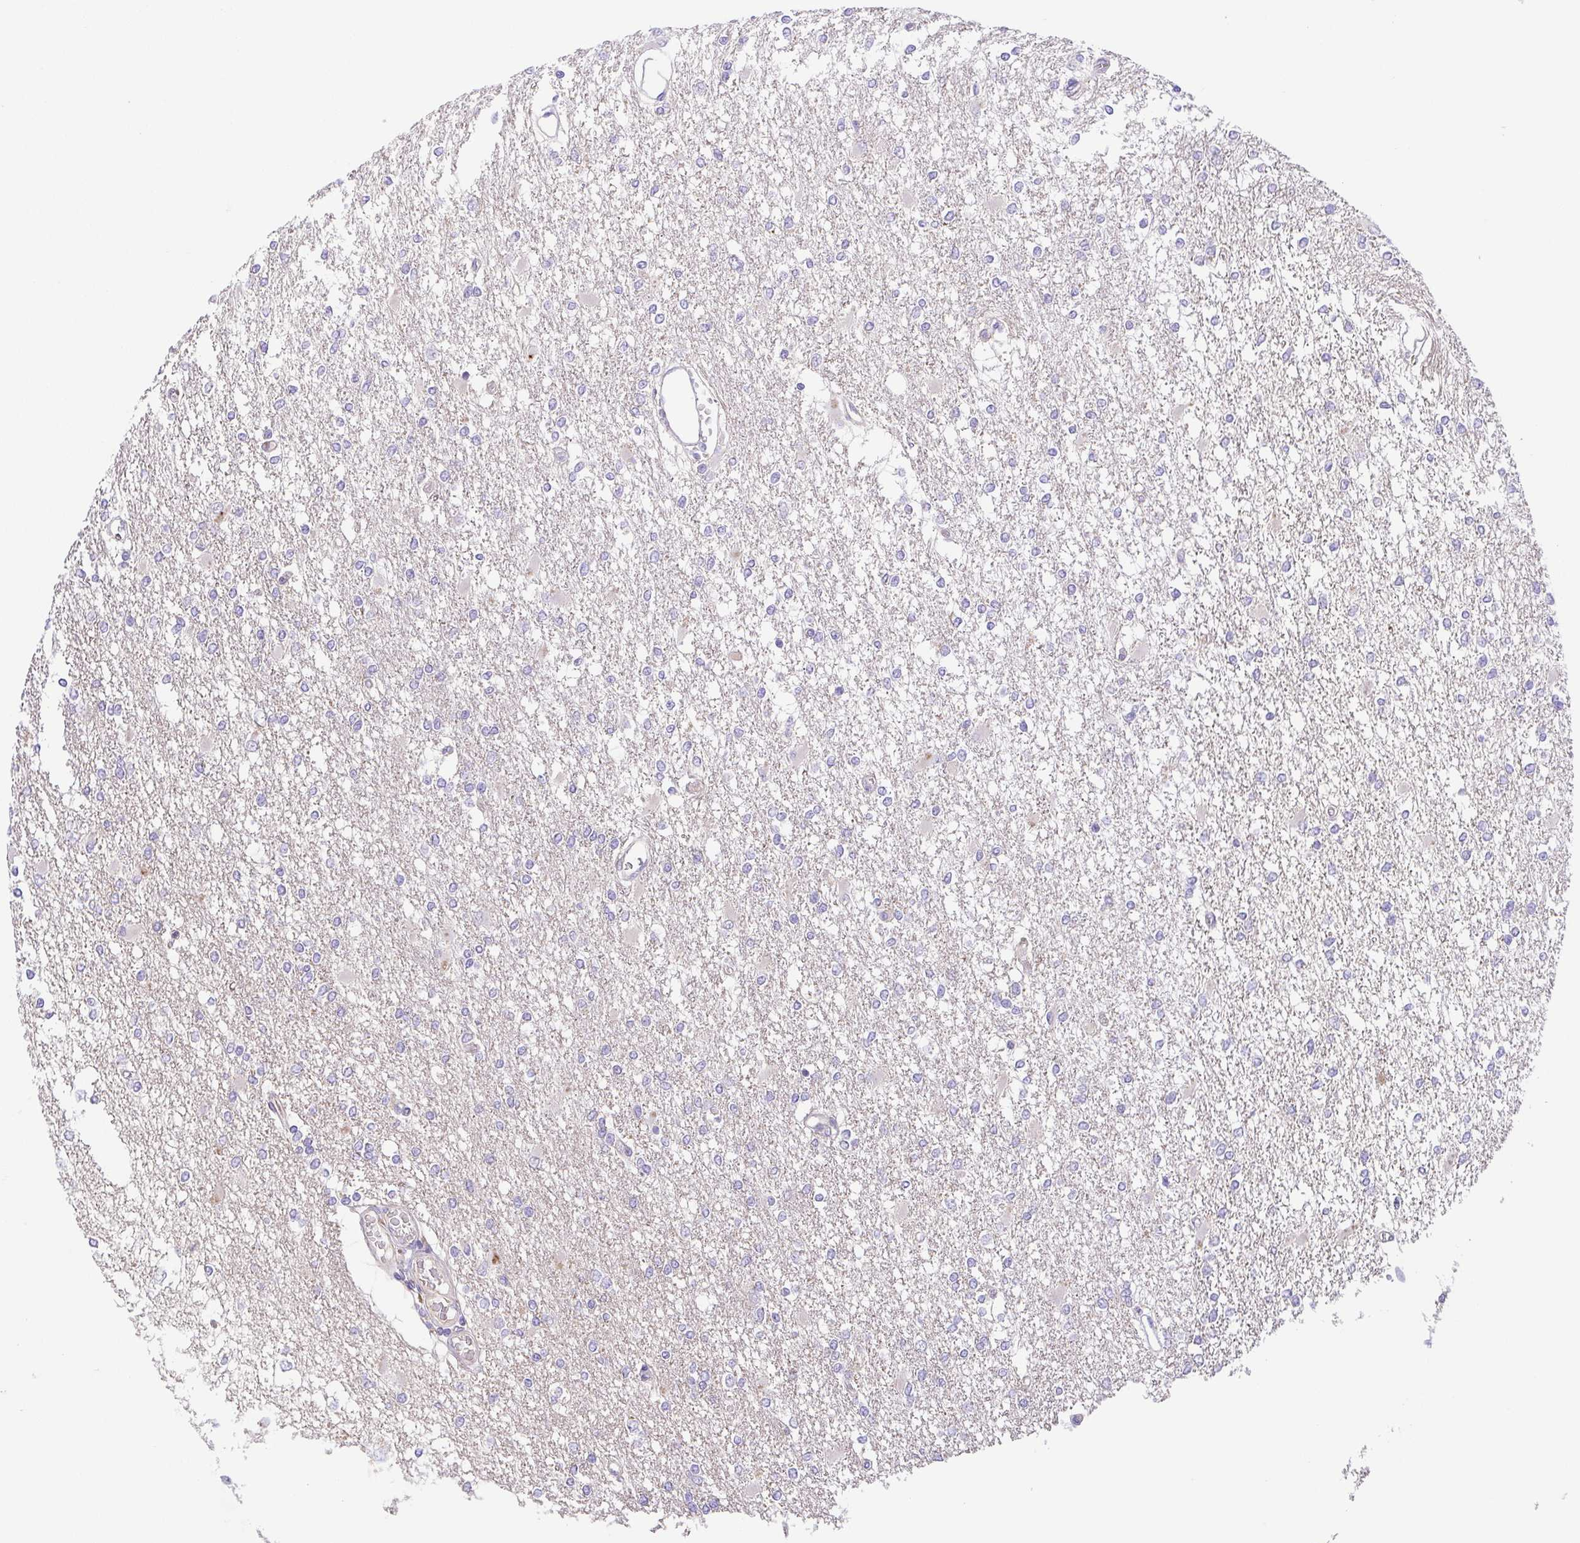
{"staining": {"intensity": "negative", "quantity": "none", "location": "none"}, "tissue": "glioma", "cell_type": "Tumor cells", "image_type": "cancer", "snomed": [{"axis": "morphology", "description": "Glioma, malignant, High grade"}, {"axis": "topography", "description": "Cerebral cortex"}], "caption": "A high-resolution image shows immunohistochemistry staining of high-grade glioma (malignant), which shows no significant staining in tumor cells.", "gene": "SLC13A1", "patient": {"sex": "male", "age": 79}}